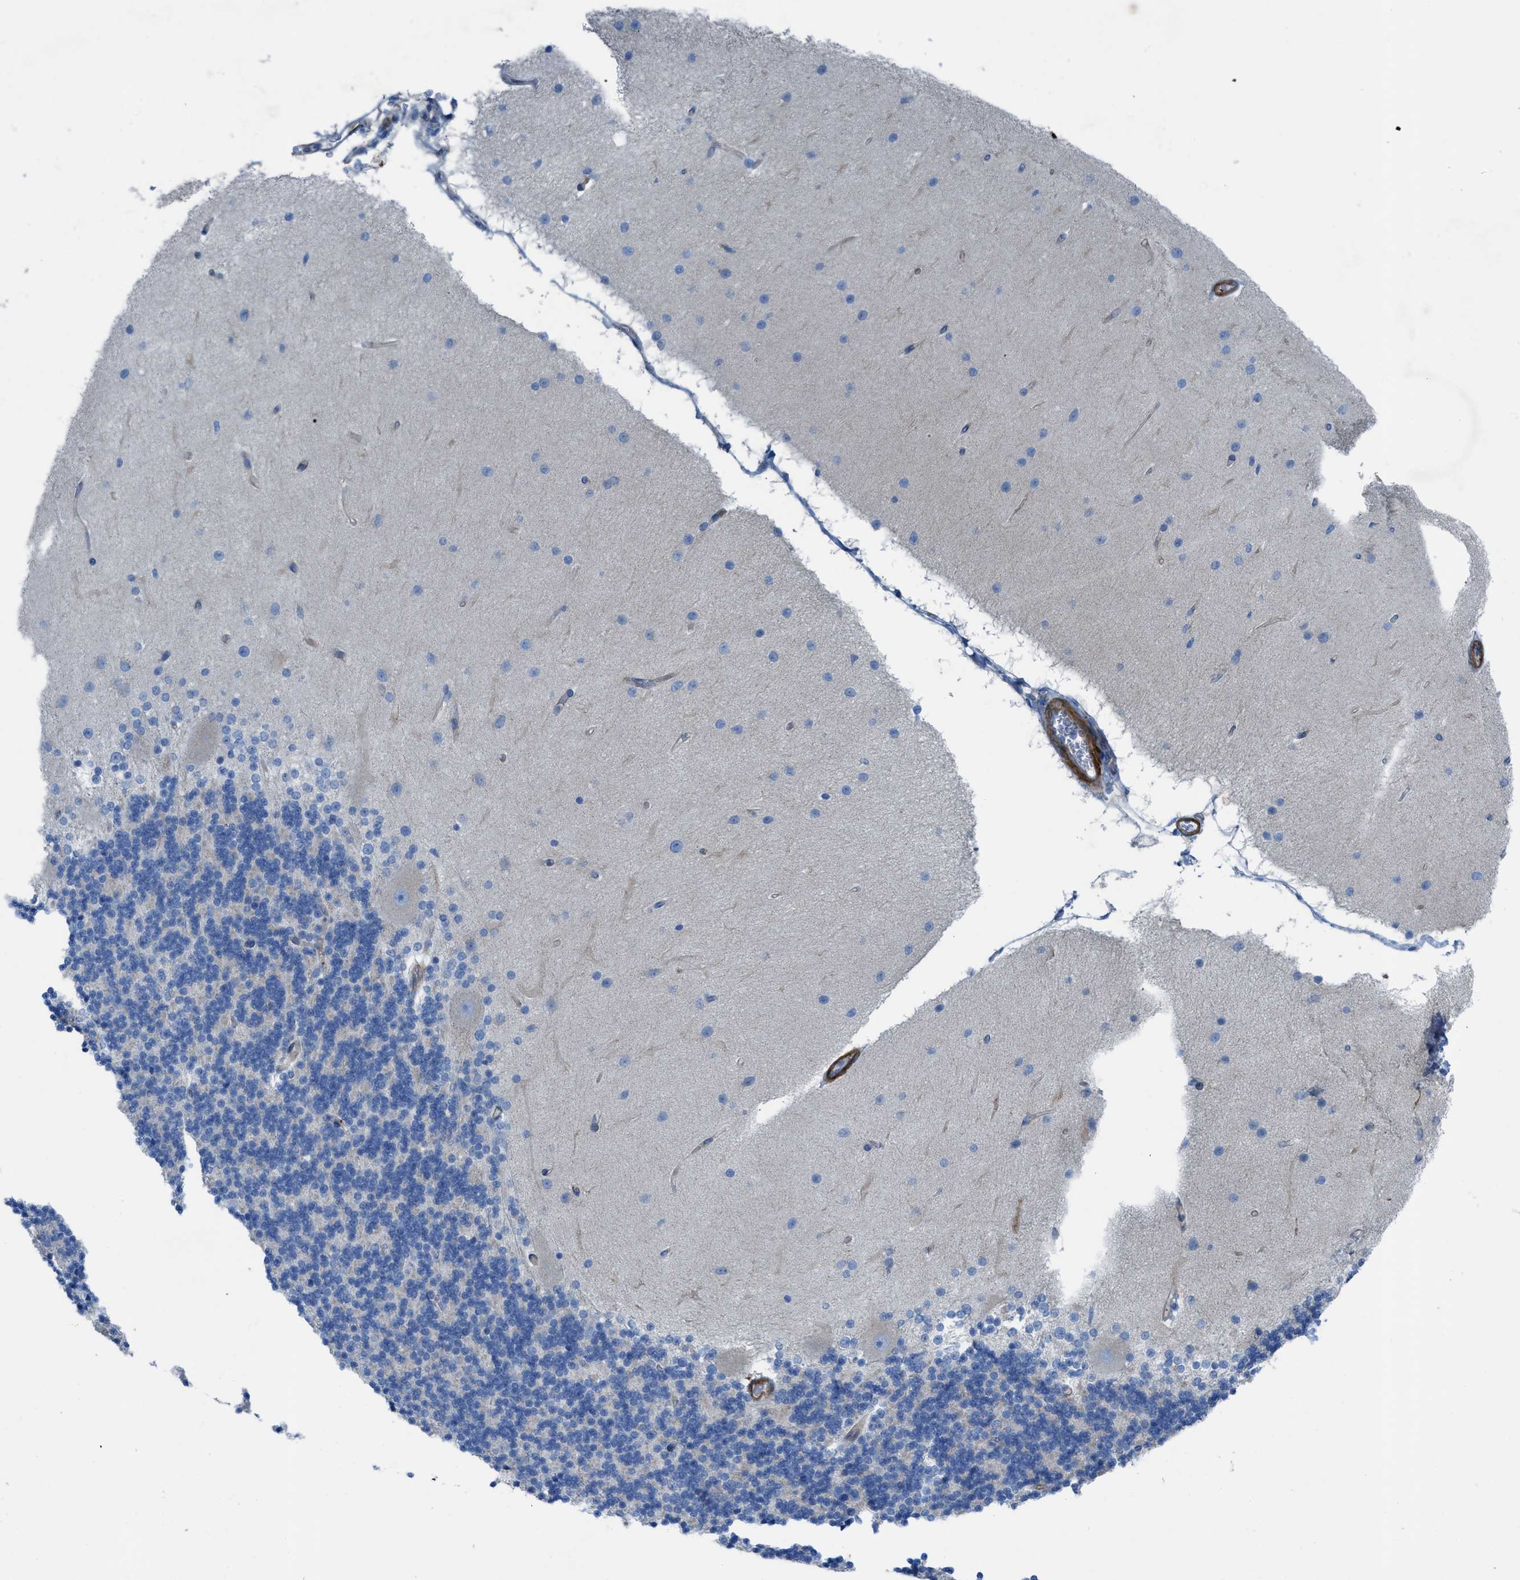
{"staining": {"intensity": "weak", "quantity": "<25%", "location": "cytoplasmic/membranous"}, "tissue": "cerebellum", "cell_type": "Cells in granular layer", "image_type": "normal", "snomed": [{"axis": "morphology", "description": "Normal tissue, NOS"}, {"axis": "topography", "description": "Cerebellum"}], "caption": "Protein analysis of normal cerebellum exhibits no significant expression in cells in granular layer. Nuclei are stained in blue.", "gene": "KCNH7", "patient": {"sex": "female", "age": 54}}